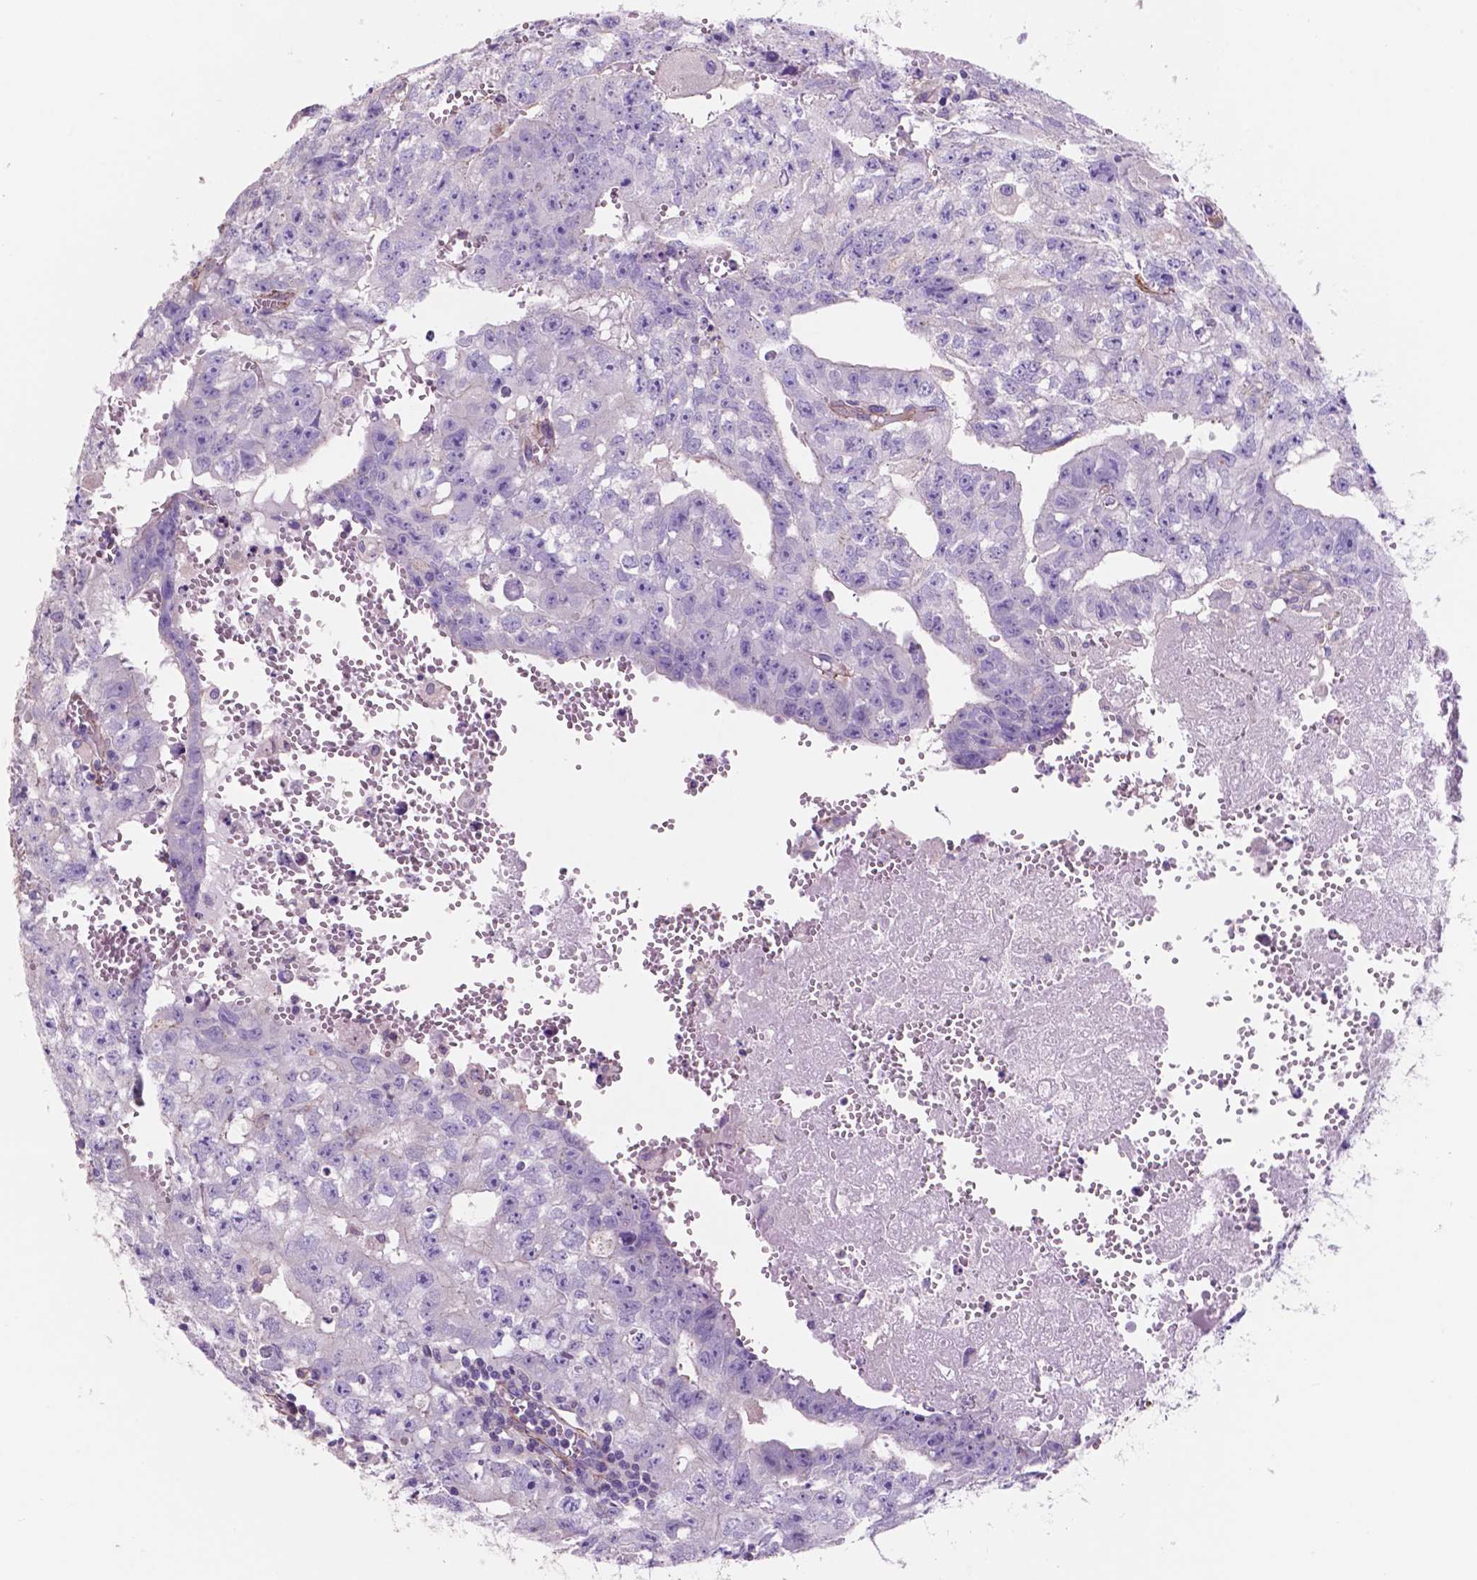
{"staining": {"intensity": "negative", "quantity": "none", "location": "none"}, "tissue": "testis cancer", "cell_type": "Tumor cells", "image_type": "cancer", "snomed": [{"axis": "morphology", "description": "Carcinoma, Embryonal, NOS"}, {"axis": "morphology", "description": "Teratoma, malignant, NOS"}, {"axis": "topography", "description": "Testis"}], "caption": "Tumor cells are negative for brown protein staining in teratoma (malignant) (testis).", "gene": "TOR2A", "patient": {"sex": "male", "age": 24}}